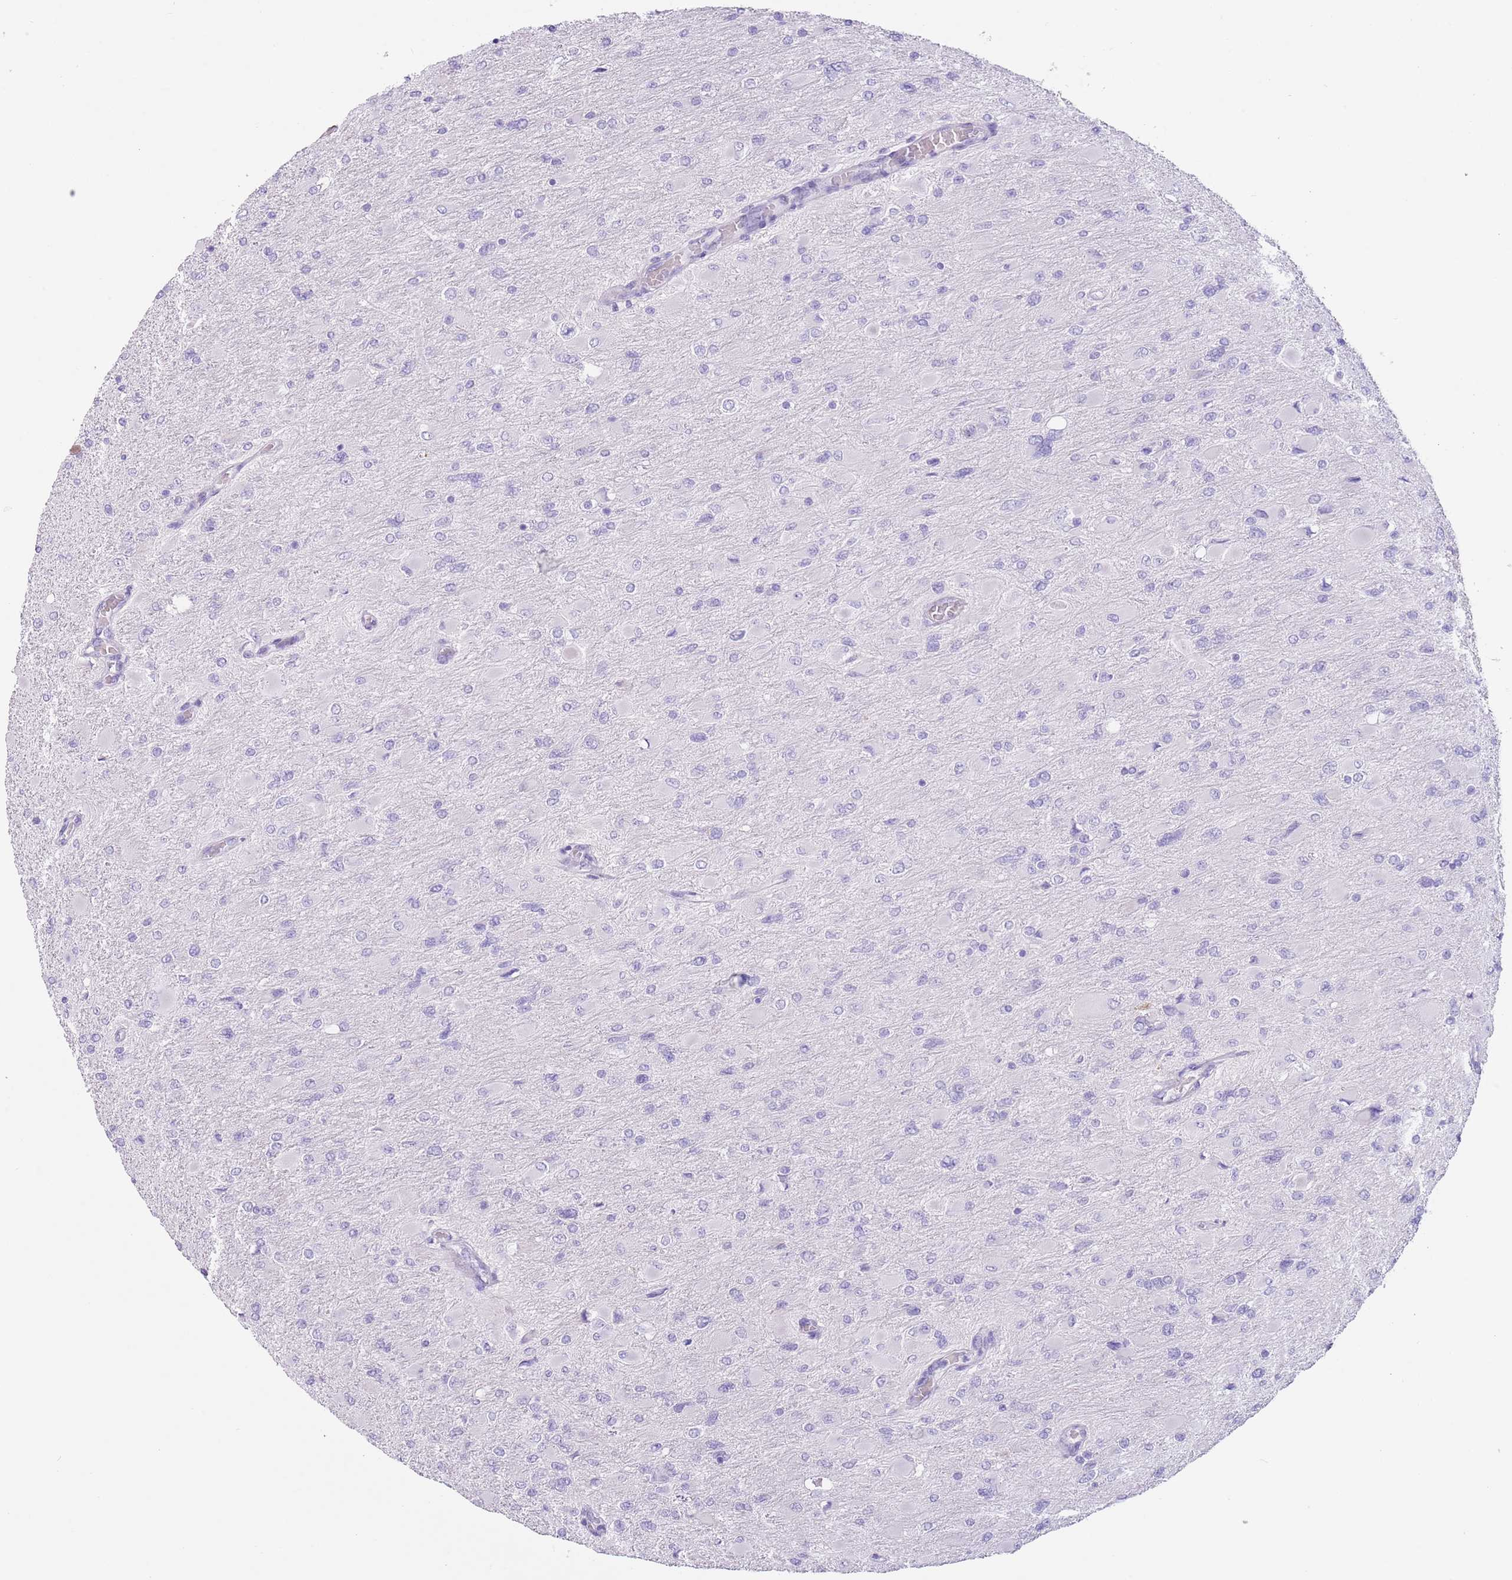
{"staining": {"intensity": "negative", "quantity": "none", "location": "none"}, "tissue": "glioma", "cell_type": "Tumor cells", "image_type": "cancer", "snomed": [{"axis": "morphology", "description": "Glioma, malignant, High grade"}, {"axis": "topography", "description": "Cerebral cortex"}], "caption": "DAB (3,3'-diaminobenzidine) immunohistochemical staining of glioma reveals no significant expression in tumor cells.", "gene": "SLC7A14", "patient": {"sex": "female", "age": 36}}